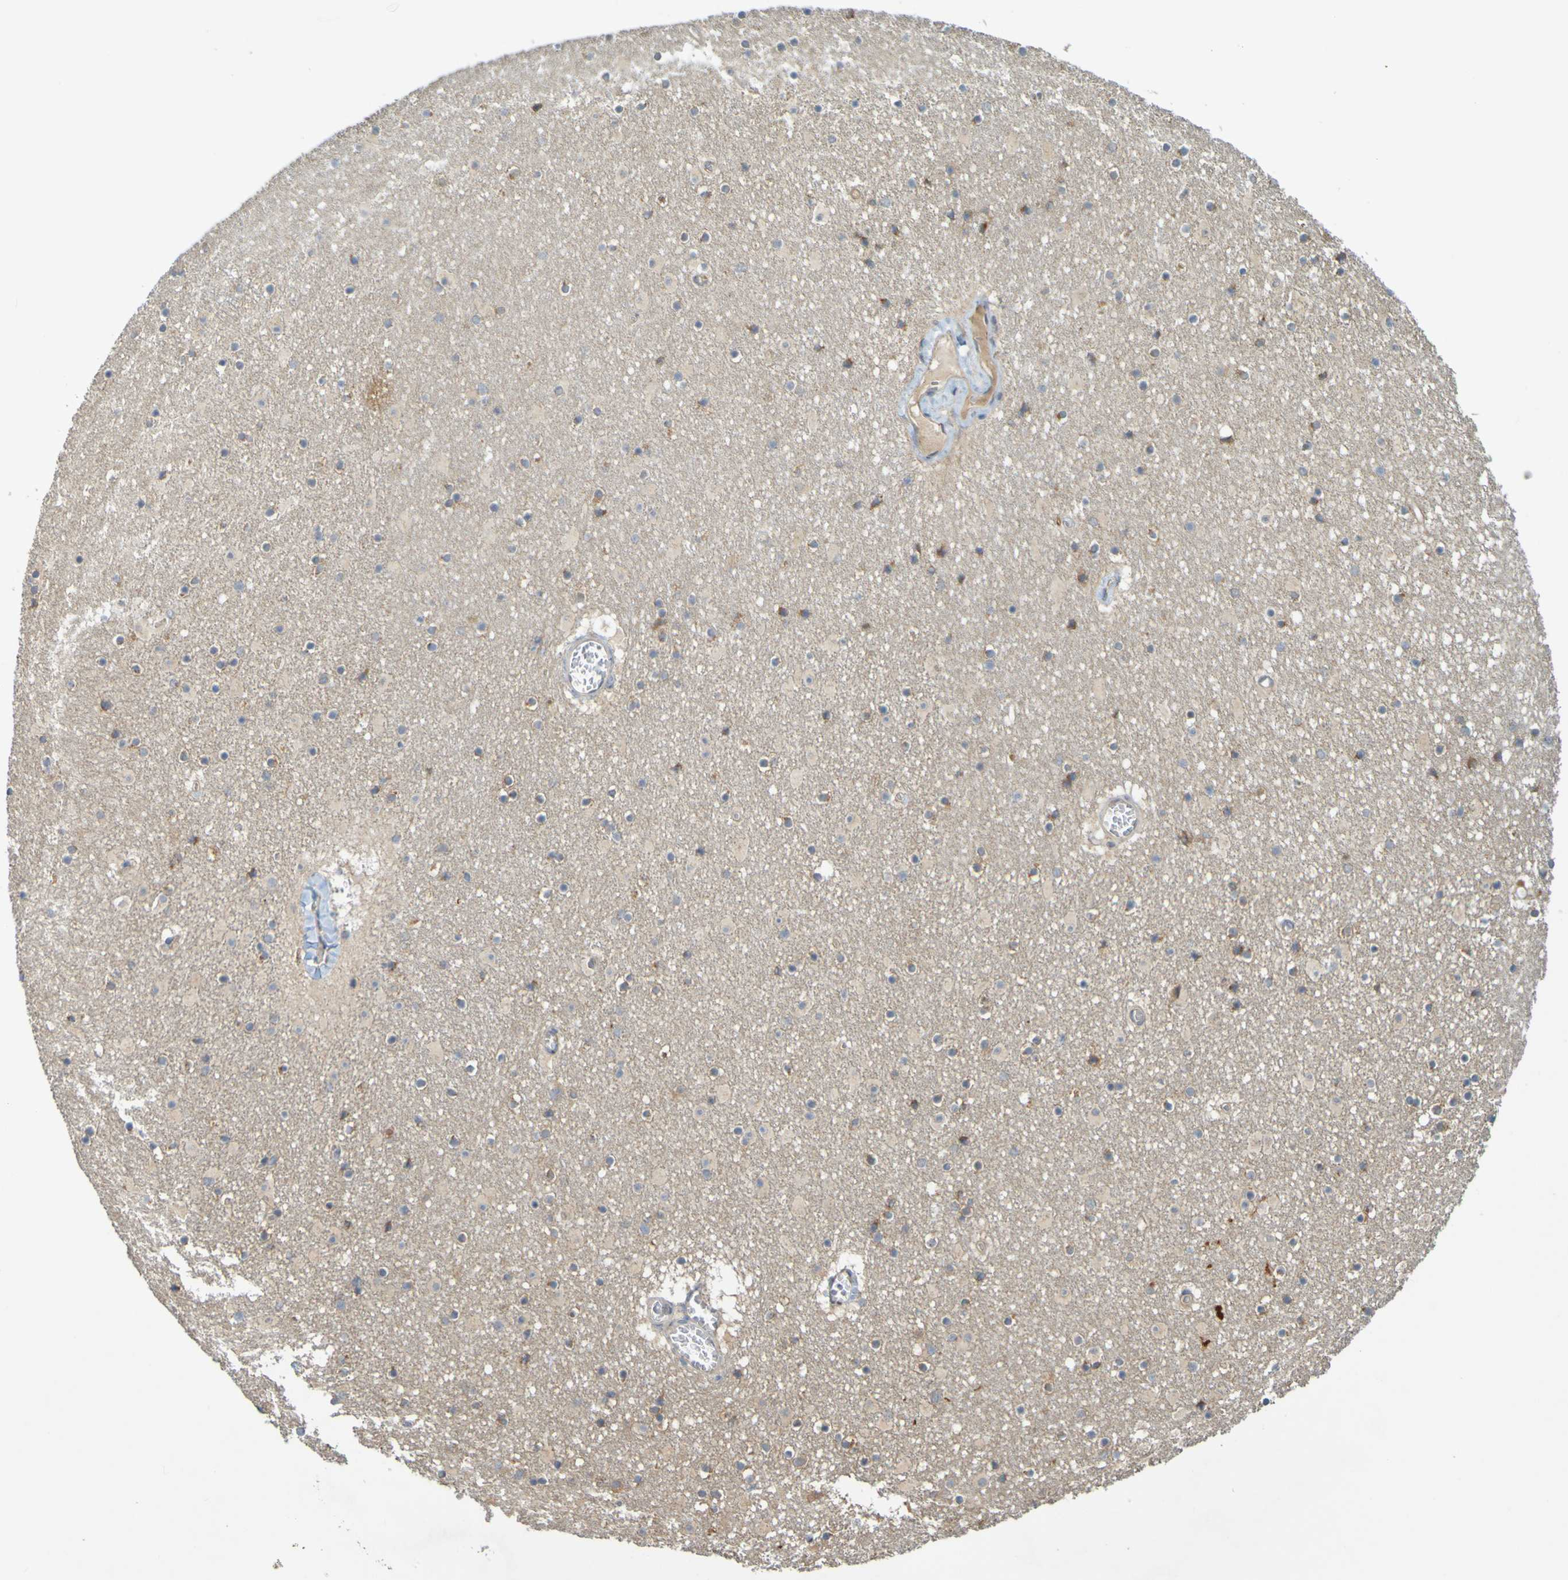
{"staining": {"intensity": "weak", "quantity": "<25%", "location": "cytoplasmic/membranous"}, "tissue": "caudate", "cell_type": "Glial cells", "image_type": "normal", "snomed": [{"axis": "morphology", "description": "Normal tissue, NOS"}, {"axis": "topography", "description": "Lateral ventricle wall"}], "caption": "High power microscopy image of an immunohistochemistry photomicrograph of unremarkable caudate, revealing no significant staining in glial cells.", "gene": "NAV2", "patient": {"sex": "male", "age": 45}}